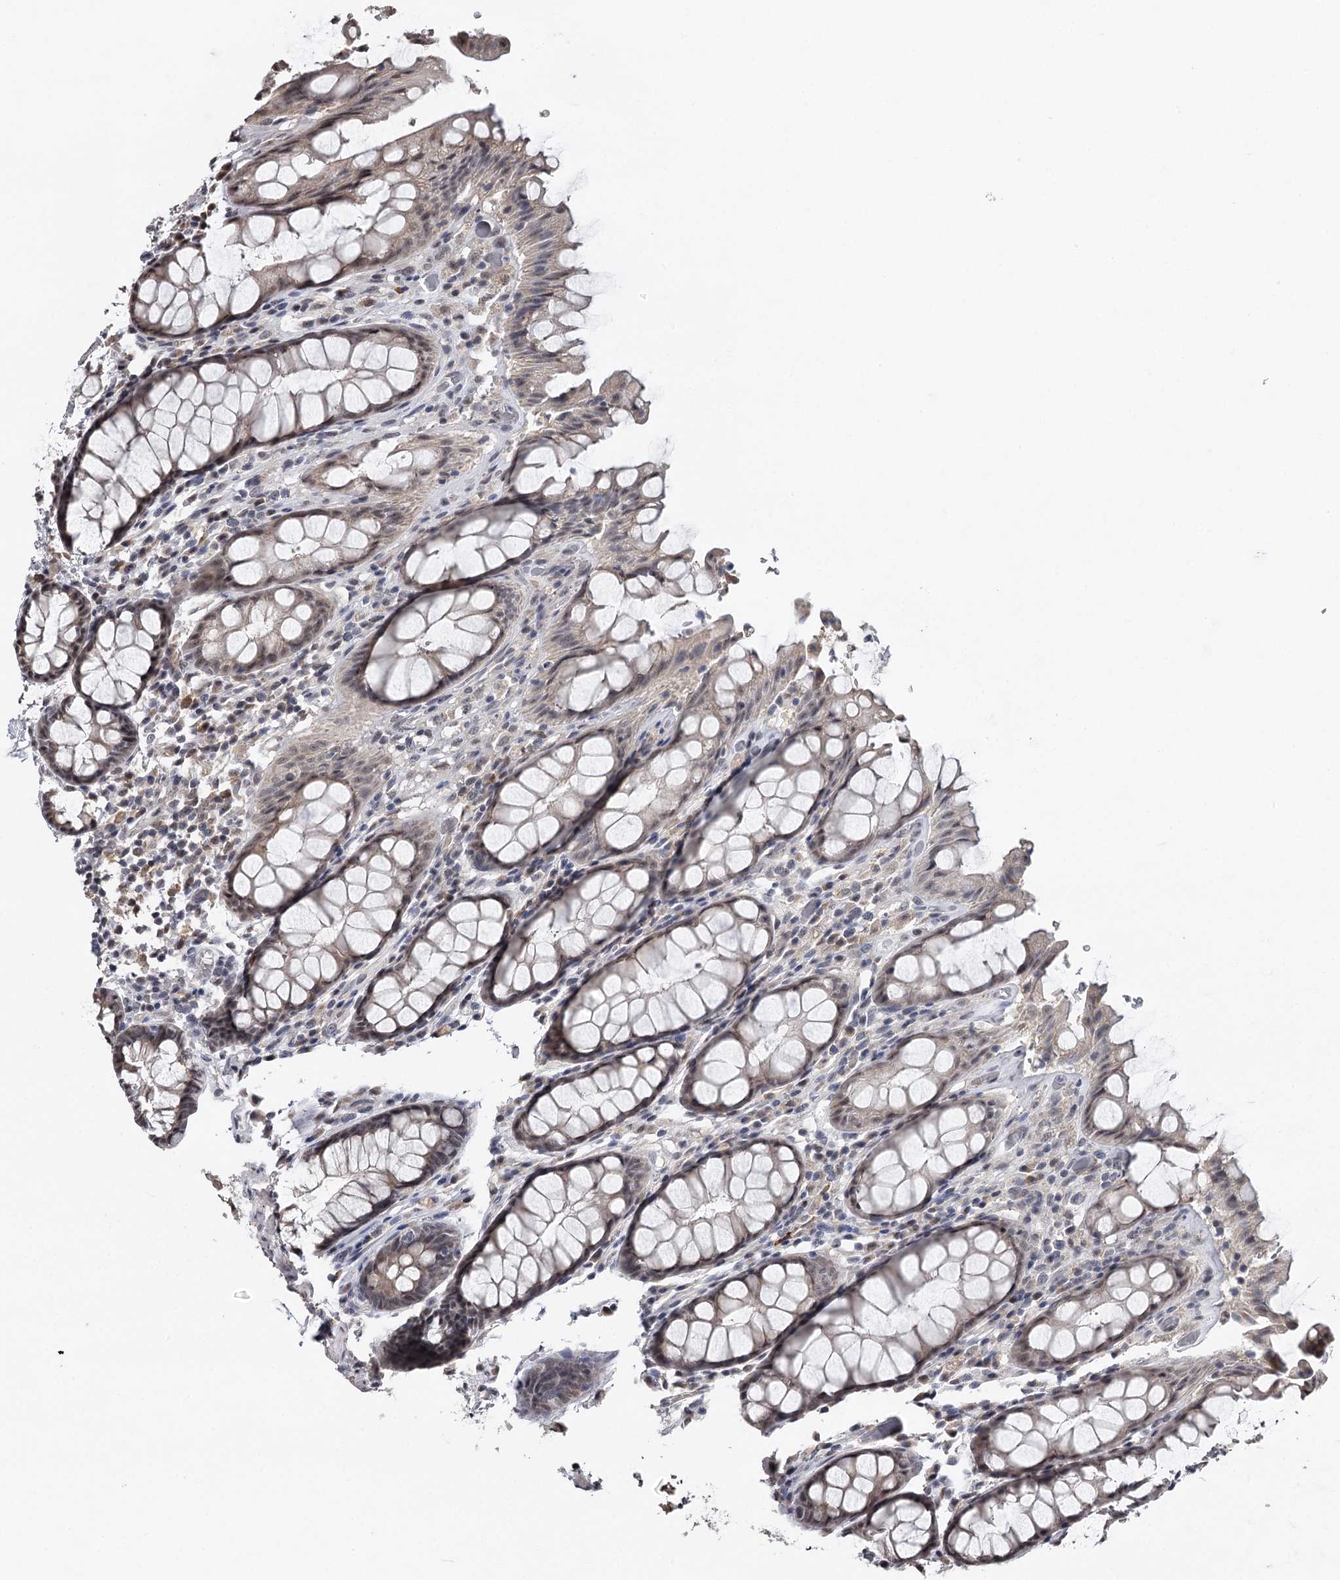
{"staining": {"intensity": "weak", "quantity": ">75%", "location": "cytoplasmic/membranous,nuclear"}, "tissue": "rectum", "cell_type": "Glandular cells", "image_type": "normal", "snomed": [{"axis": "morphology", "description": "Normal tissue, NOS"}, {"axis": "topography", "description": "Rectum"}], "caption": "Immunohistochemistry (IHC) of unremarkable human rectum reveals low levels of weak cytoplasmic/membranous,nuclear positivity in approximately >75% of glandular cells.", "gene": "GTSF1", "patient": {"sex": "male", "age": 64}}